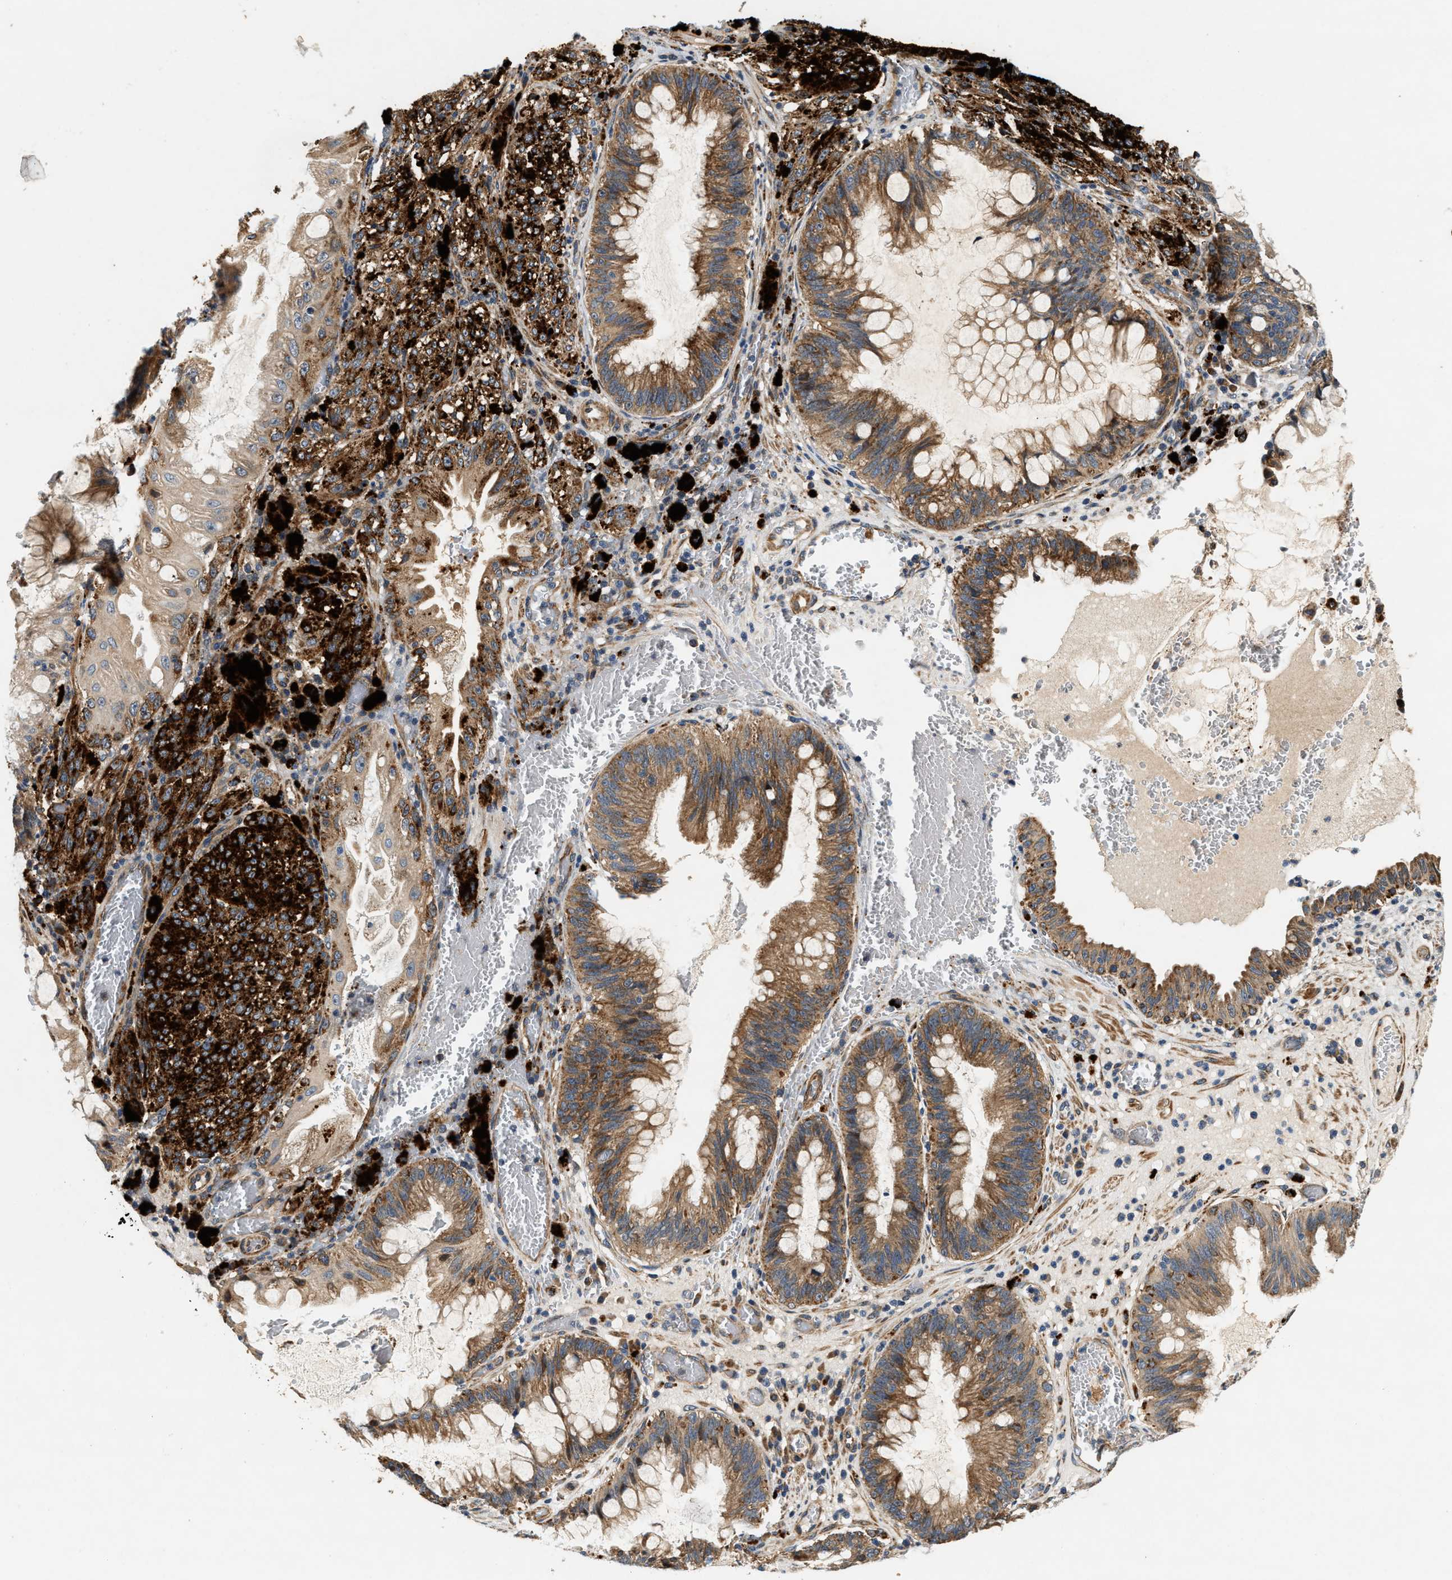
{"staining": {"intensity": "moderate", "quantity": ">75%", "location": "cytoplasmic/membranous"}, "tissue": "melanoma", "cell_type": "Tumor cells", "image_type": "cancer", "snomed": [{"axis": "morphology", "description": "Malignant melanoma, NOS"}, {"axis": "topography", "description": "Rectum"}], "caption": "Human malignant melanoma stained with a brown dye demonstrates moderate cytoplasmic/membranous positive expression in approximately >75% of tumor cells.", "gene": "DUSP10", "patient": {"sex": "female", "age": 81}}